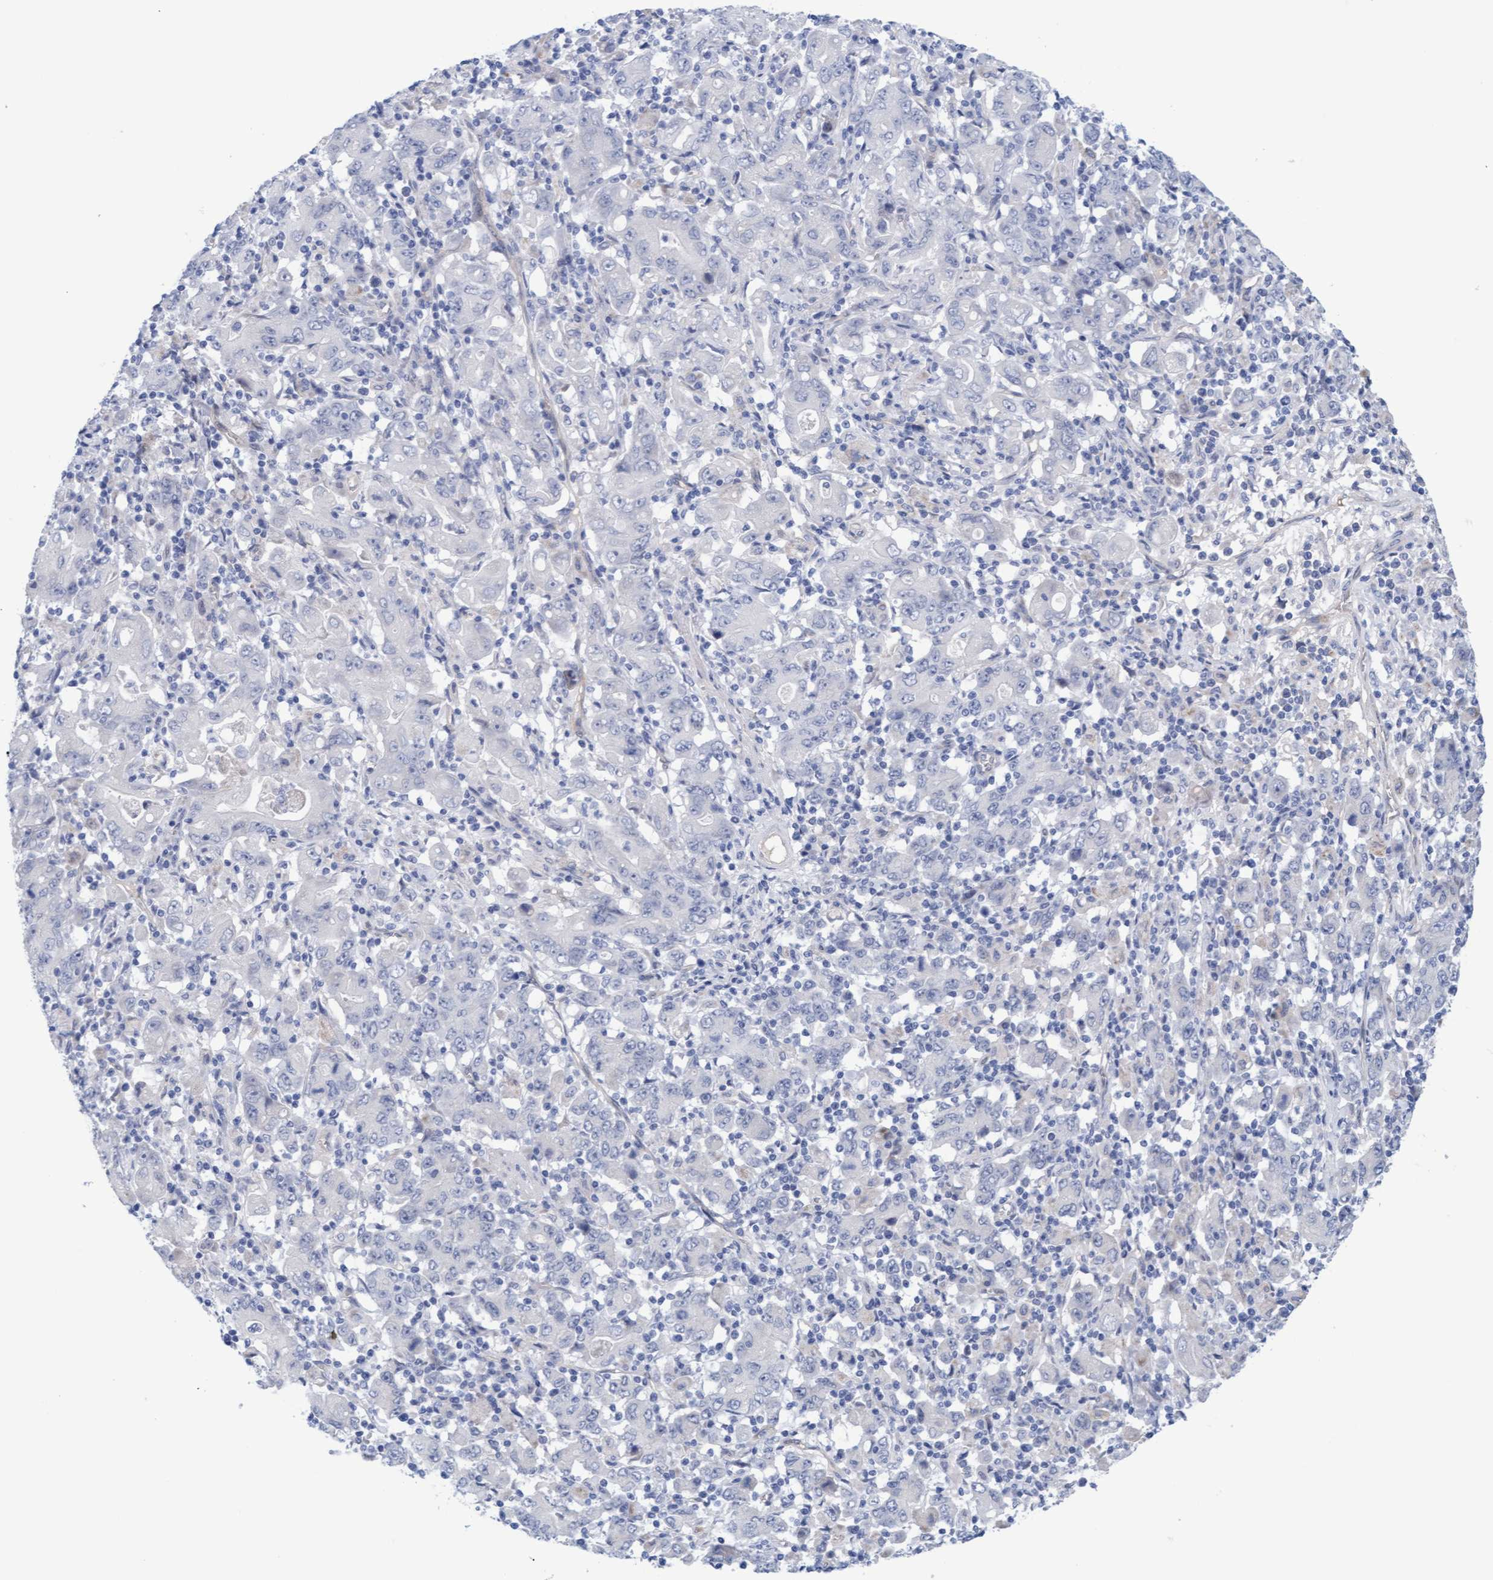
{"staining": {"intensity": "negative", "quantity": "none", "location": "none"}, "tissue": "stomach cancer", "cell_type": "Tumor cells", "image_type": "cancer", "snomed": [{"axis": "morphology", "description": "Adenocarcinoma, NOS"}, {"axis": "topography", "description": "Stomach, upper"}], "caption": "This is a micrograph of immunohistochemistry (IHC) staining of stomach cancer (adenocarcinoma), which shows no positivity in tumor cells.", "gene": "STXBP1", "patient": {"sex": "male", "age": 69}}